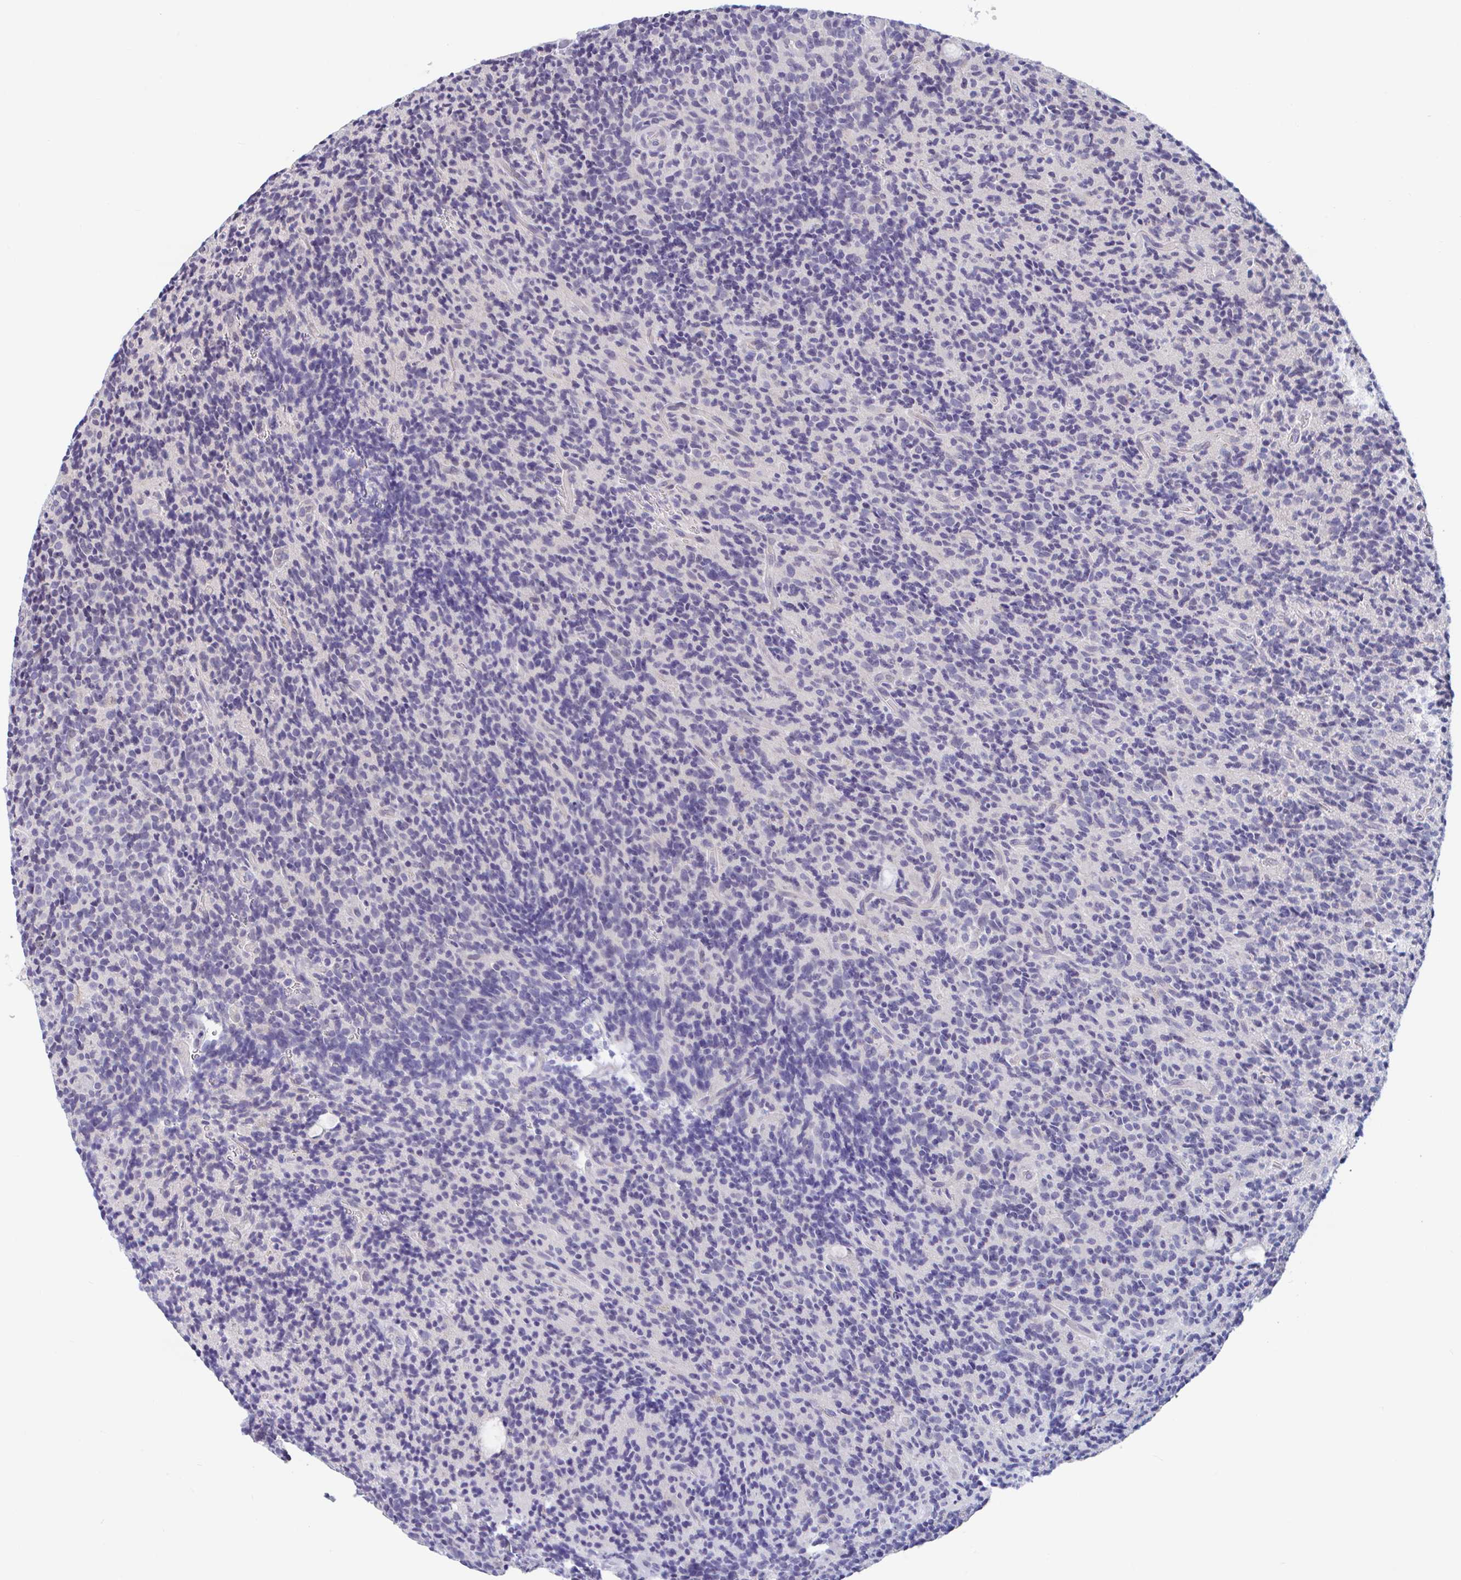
{"staining": {"intensity": "negative", "quantity": "none", "location": "none"}, "tissue": "glioma", "cell_type": "Tumor cells", "image_type": "cancer", "snomed": [{"axis": "morphology", "description": "Glioma, malignant, High grade"}, {"axis": "topography", "description": "Brain"}], "caption": "High magnification brightfield microscopy of glioma stained with DAB (brown) and counterstained with hematoxylin (blue): tumor cells show no significant expression.", "gene": "UNKL", "patient": {"sex": "male", "age": 76}}